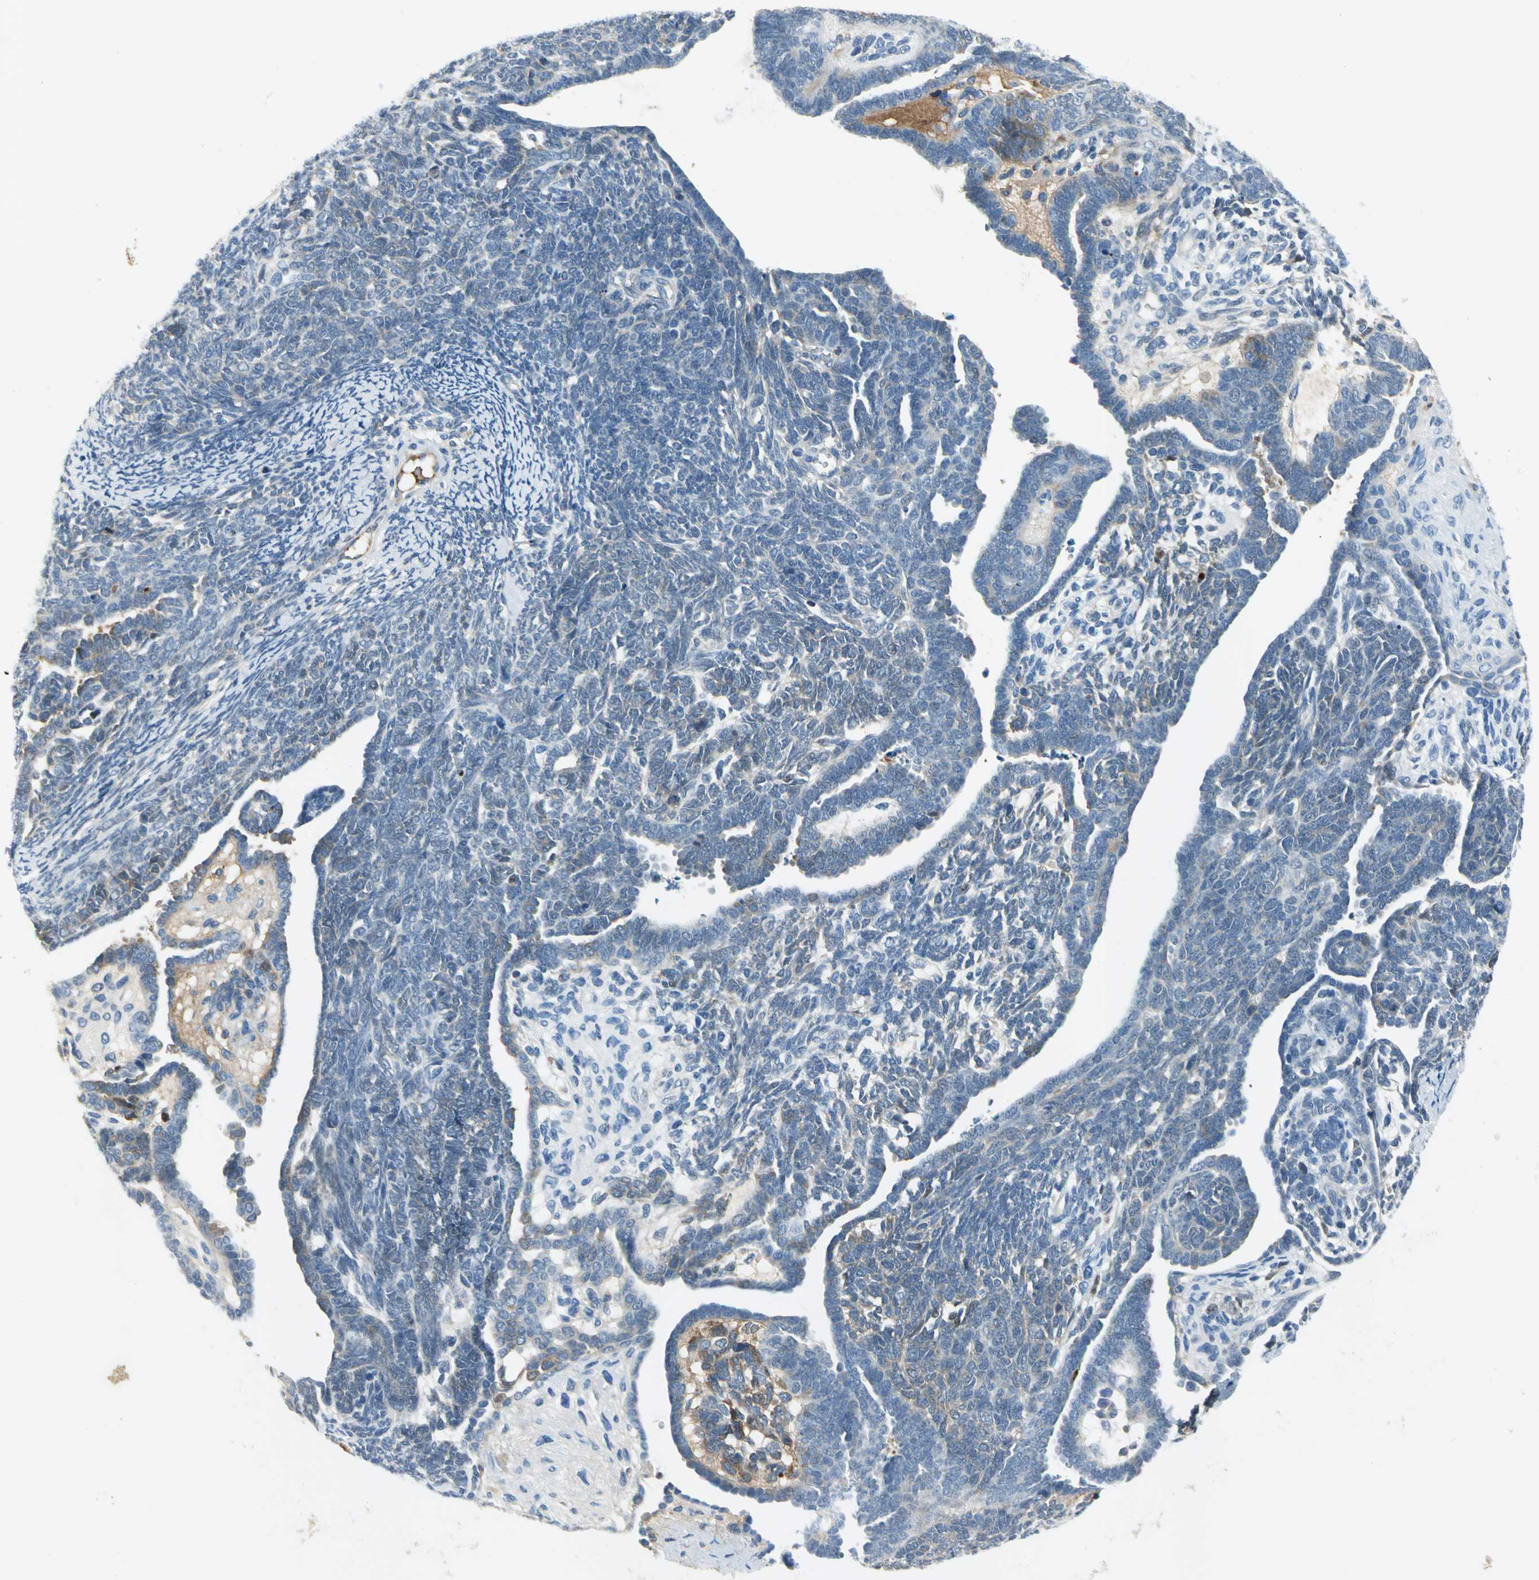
{"staining": {"intensity": "moderate", "quantity": "<25%", "location": "cytoplasmic/membranous"}, "tissue": "endometrial cancer", "cell_type": "Tumor cells", "image_type": "cancer", "snomed": [{"axis": "morphology", "description": "Neoplasm, malignant, NOS"}, {"axis": "topography", "description": "Endometrium"}], "caption": "Protein staining reveals moderate cytoplasmic/membranous staining in approximately <25% of tumor cells in endometrial cancer (malignant neoplasm).", "gene": "ZIC1", "patient": {"sex": "female", "age": 74}}